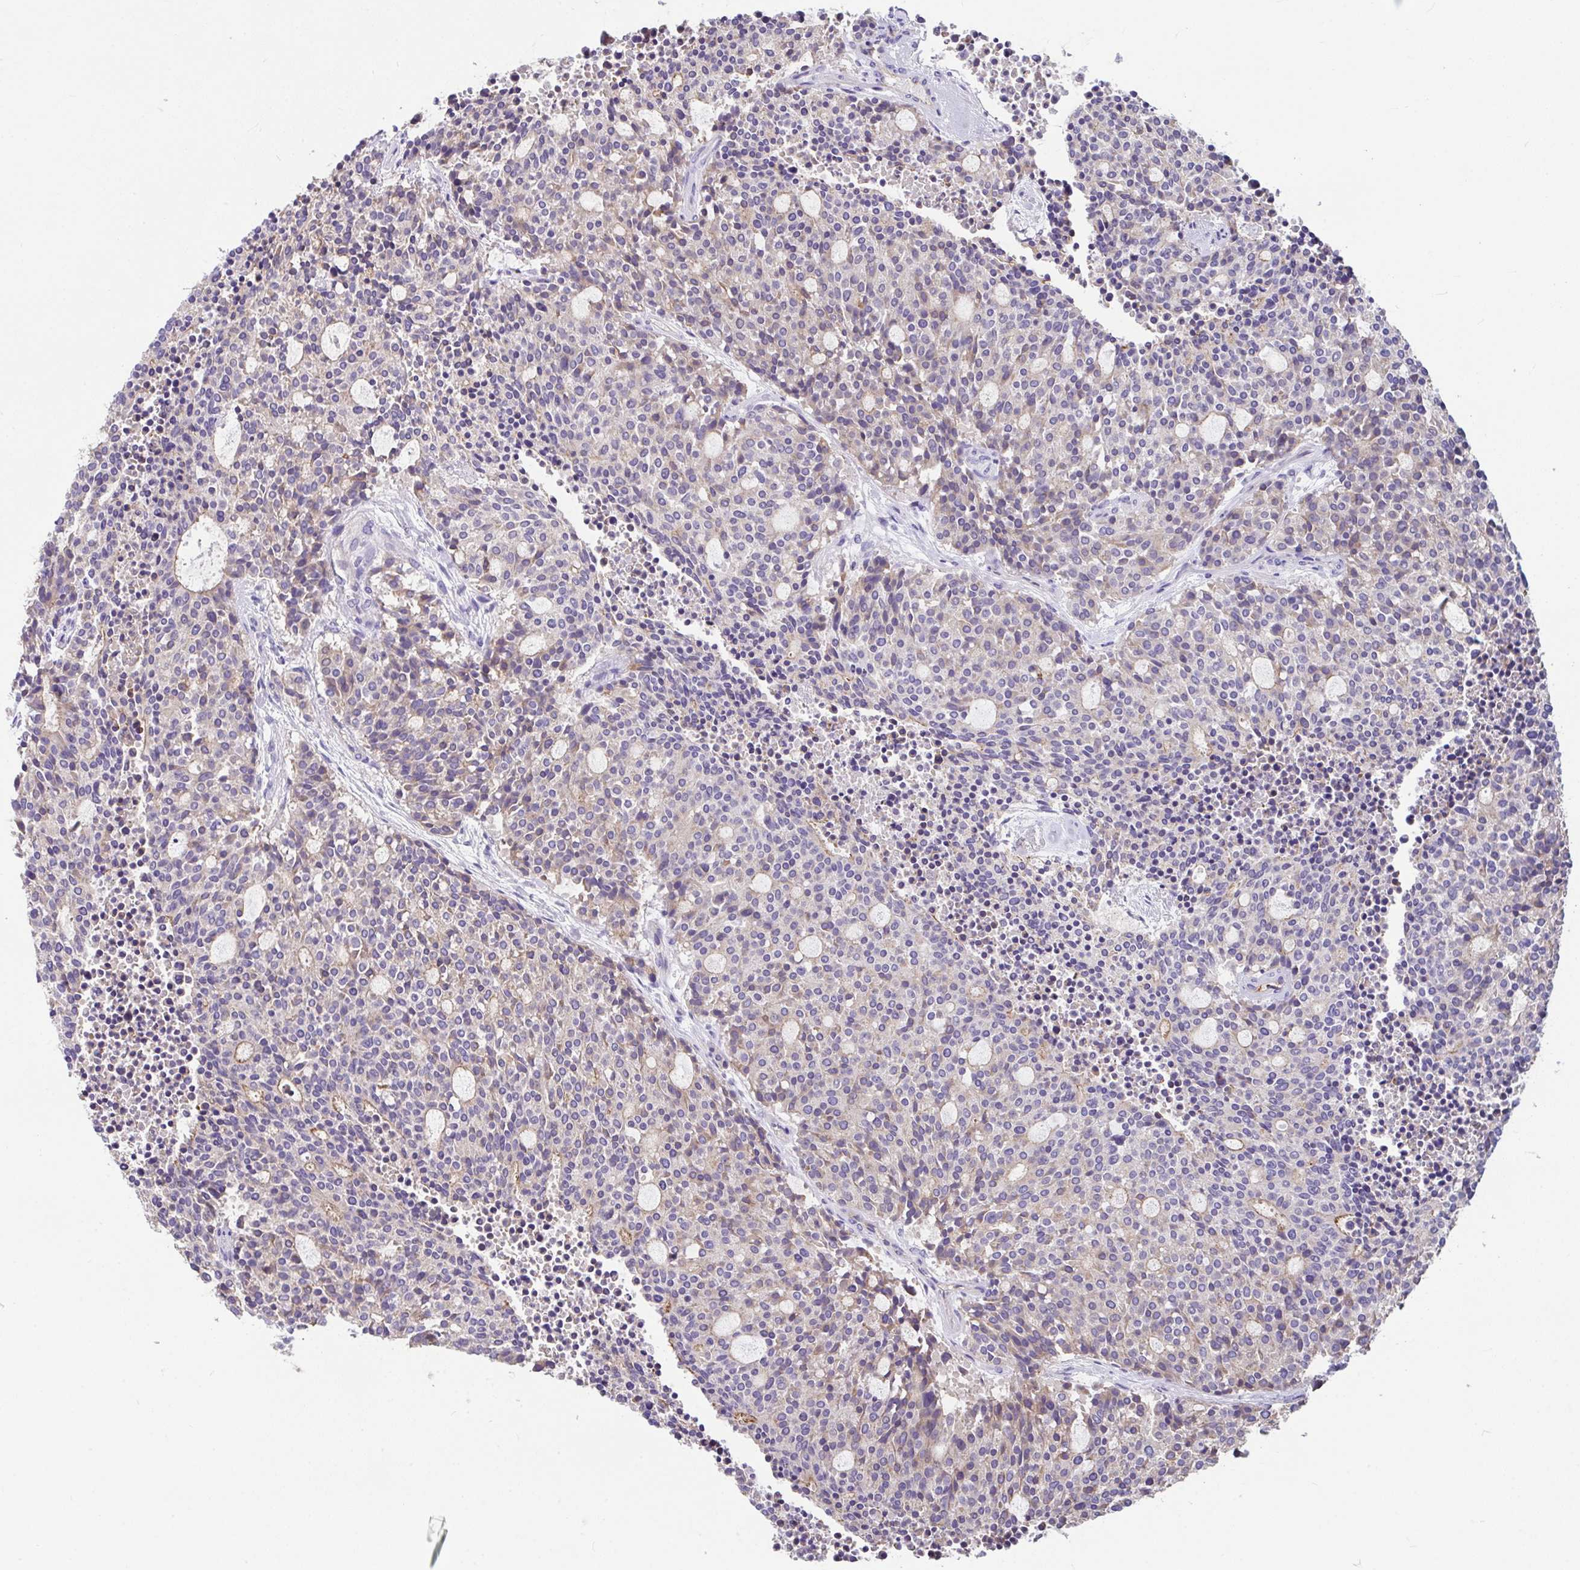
{"staining": {"intensity": "weak", "quantity": "<25%", "location": "cytoplasmic/membranous"}, "tissue": "carcinoid", "cell_type": "Tumor cells", "image_type": "cancer", "snomed": [{"axis": "morphology", "description": "Carcinoid, malignant, NOS"}, {"axis": "topography", "description": "Pancreas"}], "caption": "Photomicrograph shows no protein staining in tumor cells of malignant carcinoid tissue.", "gene": "ZNF813", "patient": {"sex": "female", "age": 54}}